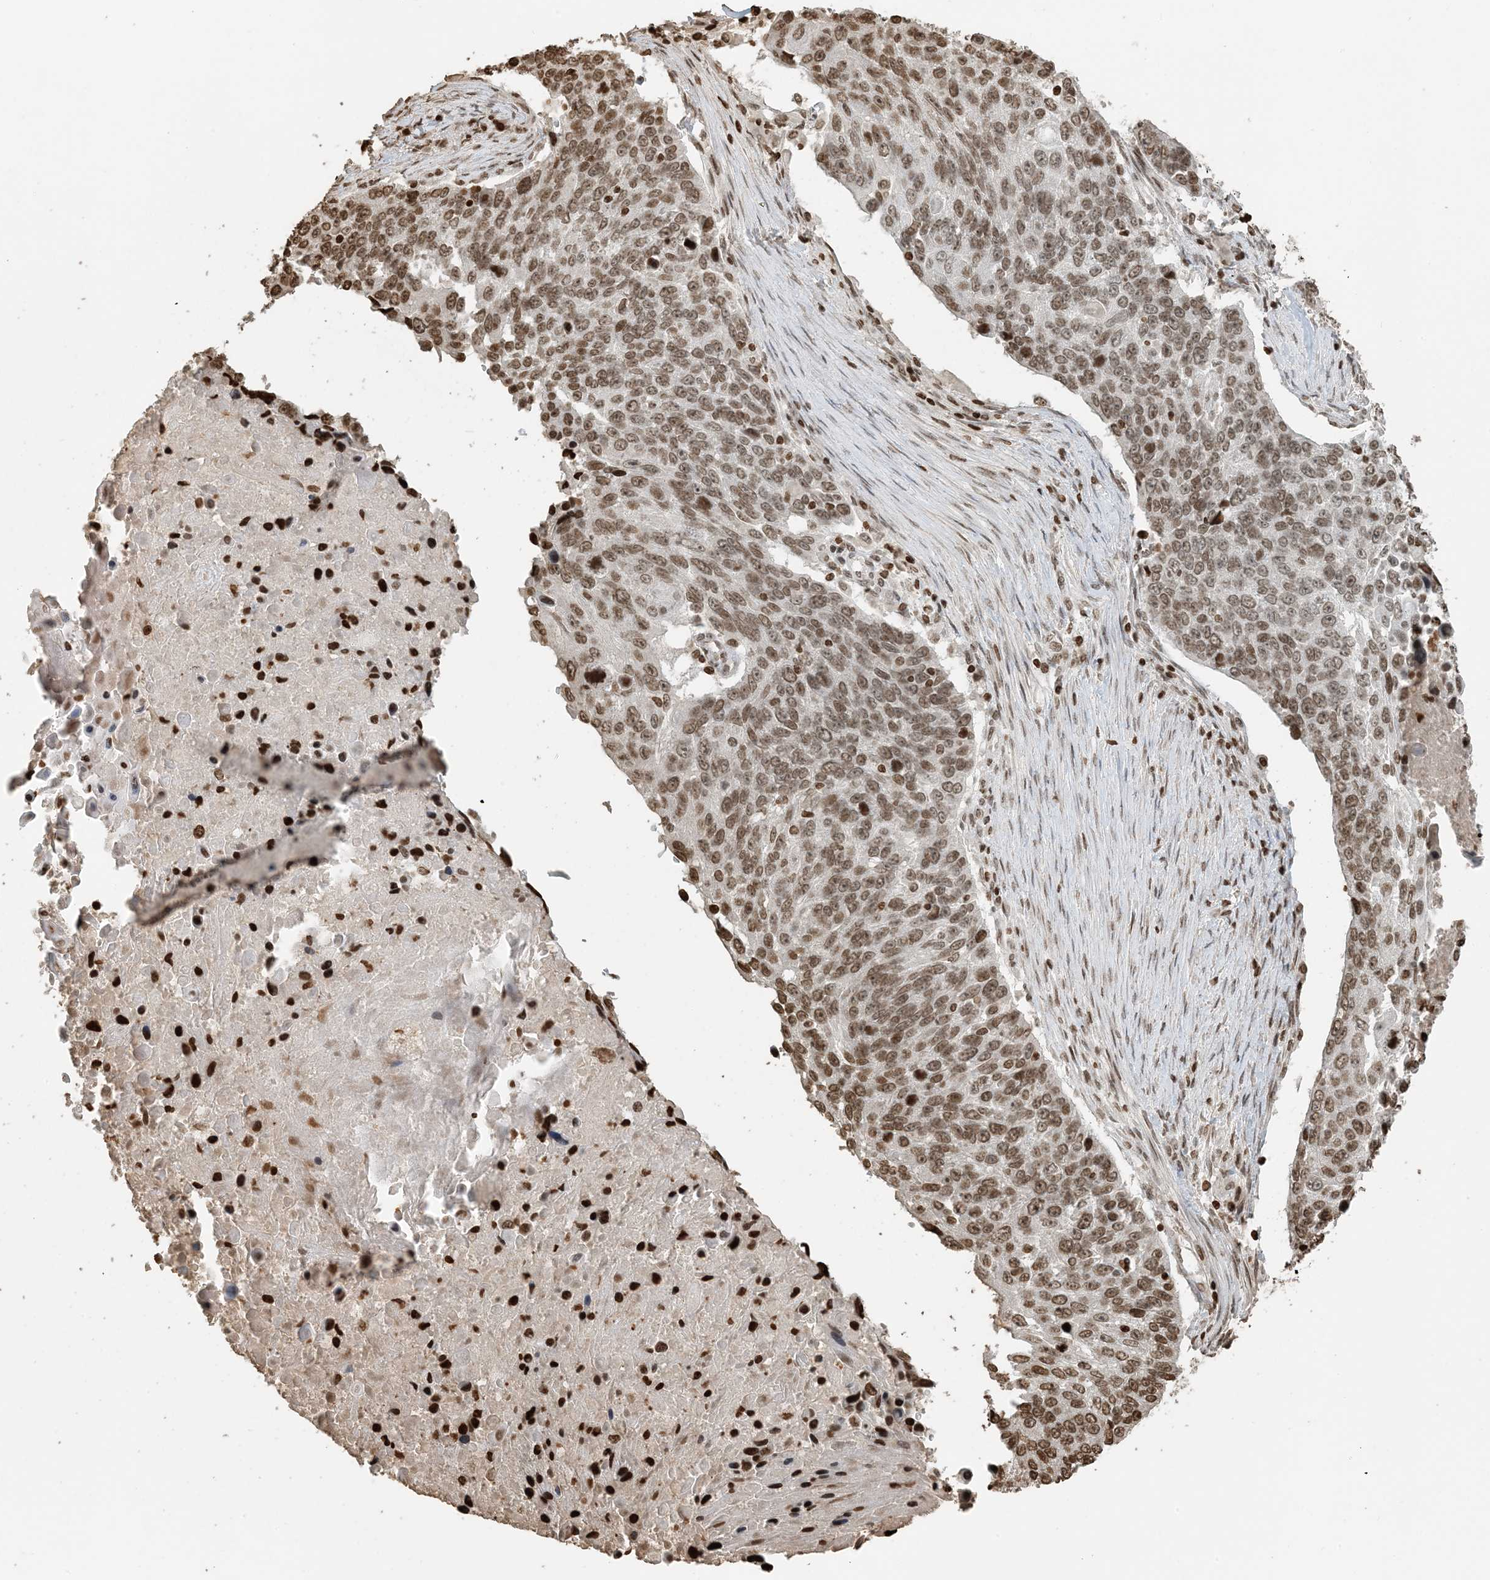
{"staining": {"intensity": "moderate", "quantity": ">75%", "location": "nuclear"}, "tissue": "lung cancer", "cell_type": "Tumor cells", "image_type": "cancer", "snomed": [{"axis": "morphology", "description": "Squamous cell carcinoma, NOS"}, {"axis": "topography", "description": "Lung"}], "caption": "Human lung cancer (squamous cell carcinoma) stained for a protein (brown) reveals moderate nuclear positive staining in about >75% of tumor cells.", "gene": "H3-3B", "patient": {"sex": "male", "age": 66}}